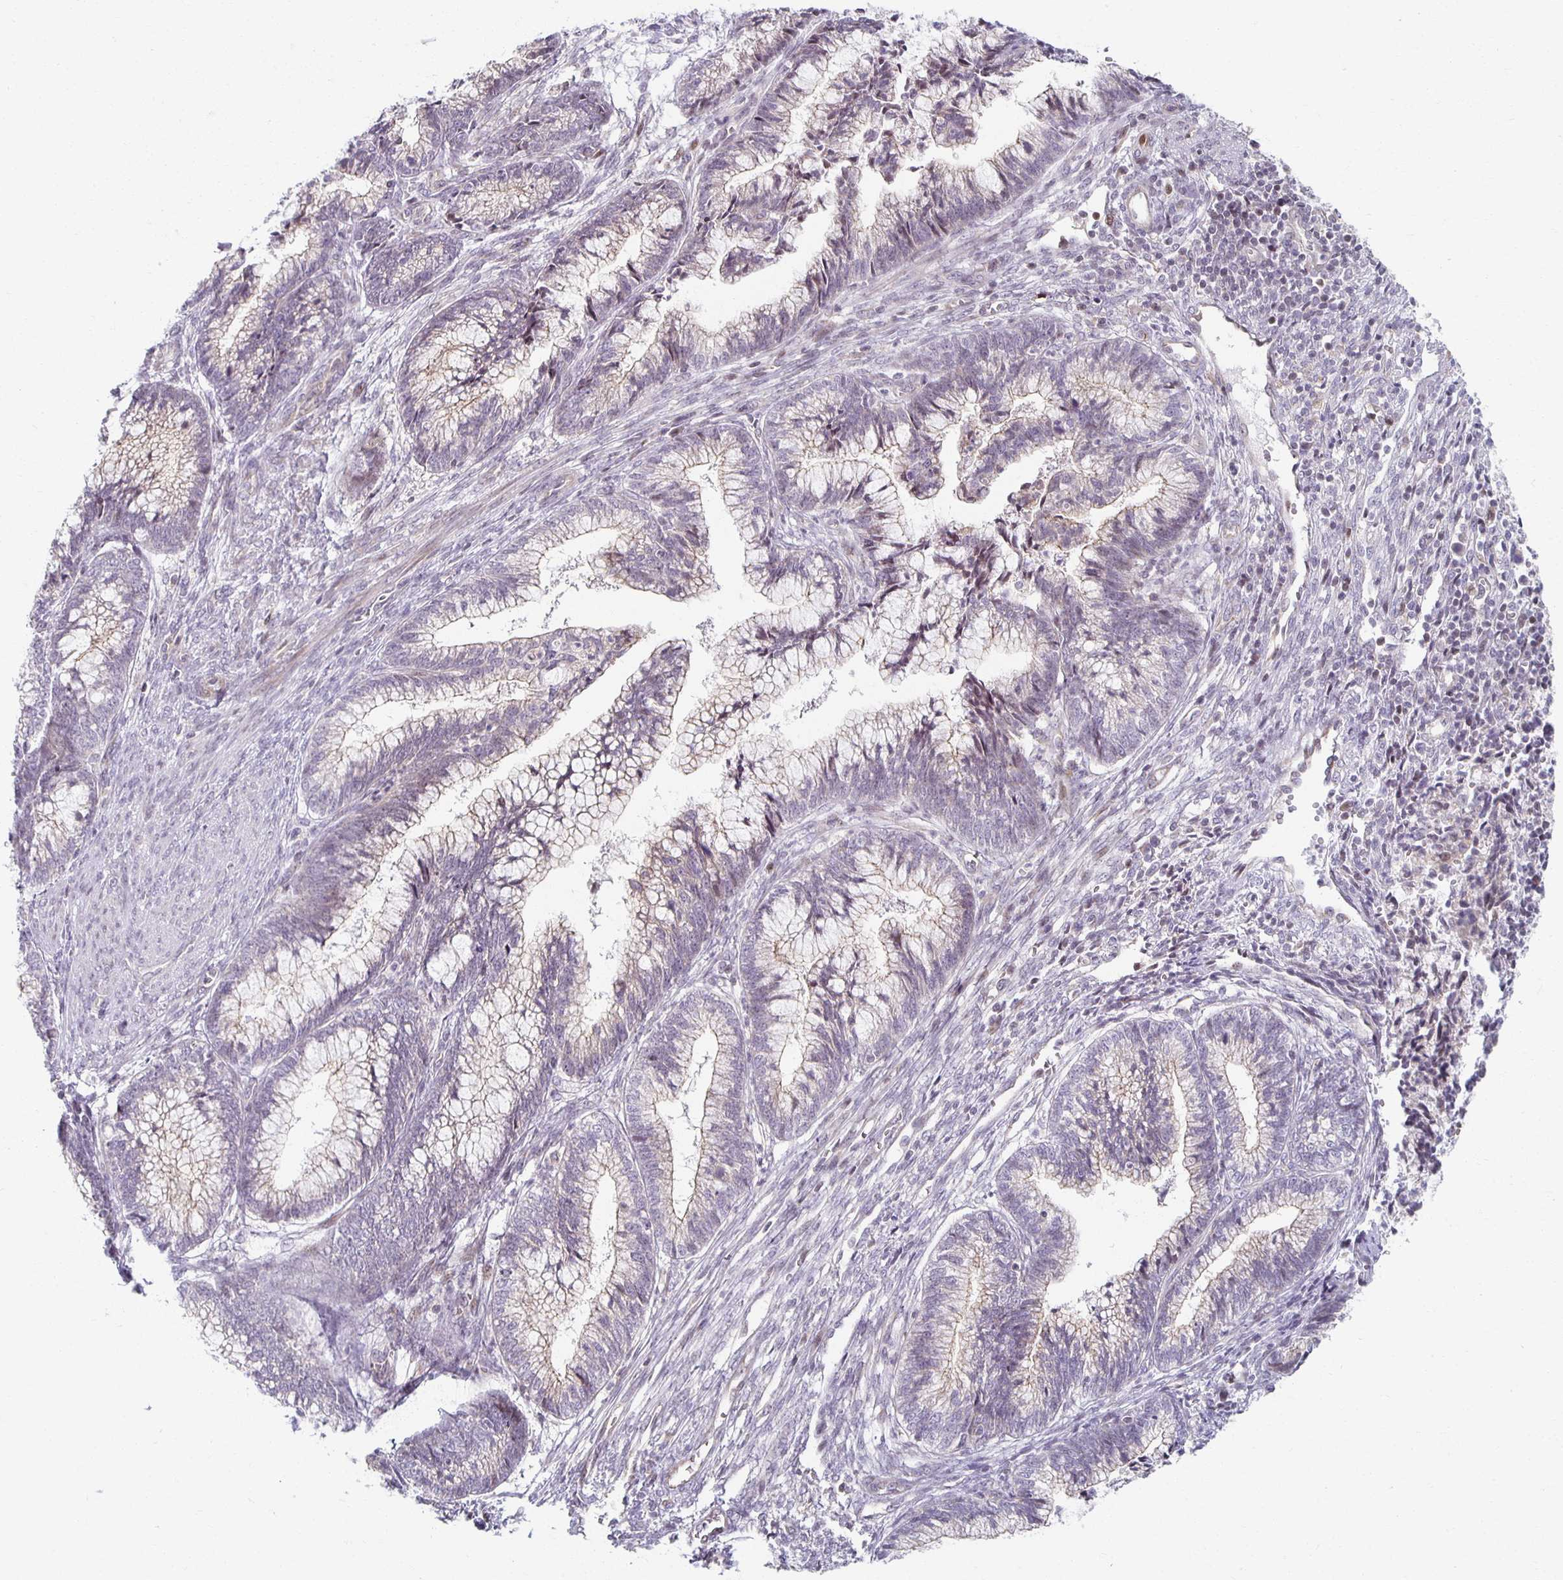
{"staining": {"intensity": "weak", "quantity": "25%-75%", "location": "cytoplasmic/membranous"}, "tissue": "cervical cancer", "cell_type": "Tumor cells", "image_type": "cancer", "snomed": [{"axis": "morphology", "description": "Adenocarcinoma, NOS"}, {"axis": "topography", "description": "Cervix"}], "caption": "Immunohistochemical staining of human cervical cancer demonstrates low levels of weak cytoplasmic/membranous protein expression in about 25%-75% of tumor cells. (brown staining indicates protein expression, while blue staining denotes nuclei).", "gene": "HCFC1R1", "patient": {"sex": "female", "age": 44}}